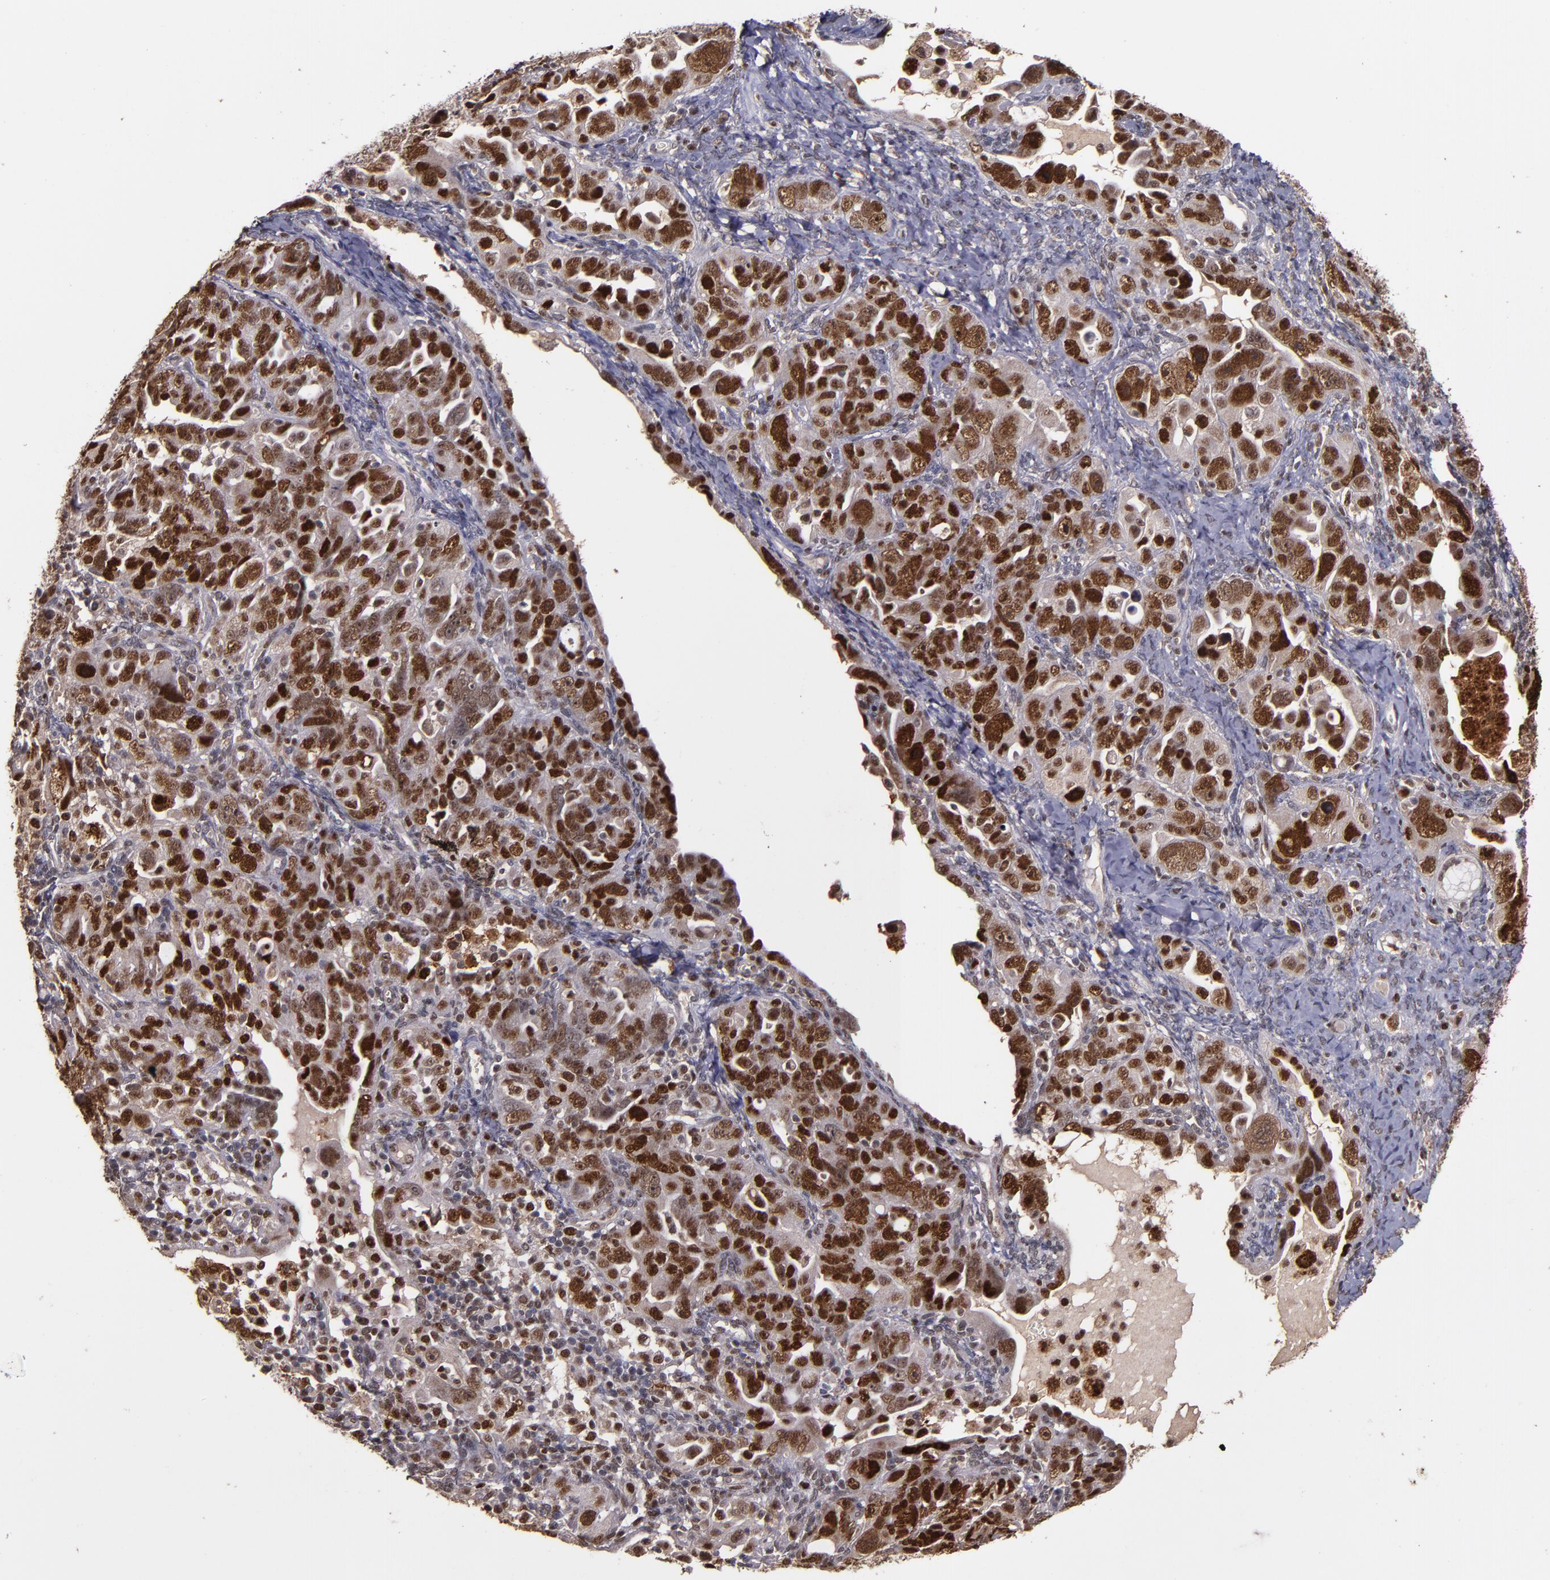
{"staining": {"intensity": "strong", "quantity": ">75%", "location": "nuclear"}, "tissue": "ovarian cancer", "cell_type": "Tumor cells", "image_type": "cancer", "snomed": [{"axis": "morphology", "description": "Cystadenocarcinoma, serous, NOS"}, {"axis": "topography", "description": "Ovary"}], "caption": "Immunohistochemical staining of human serous cystadenocarcinoma (ovarian) reveals strong nuclear protein expression in about >75% of tumor cells. Nuclei are stained in blue.", "gene": "CHEK2", "patient": {"sex": "female", "age": 66}}